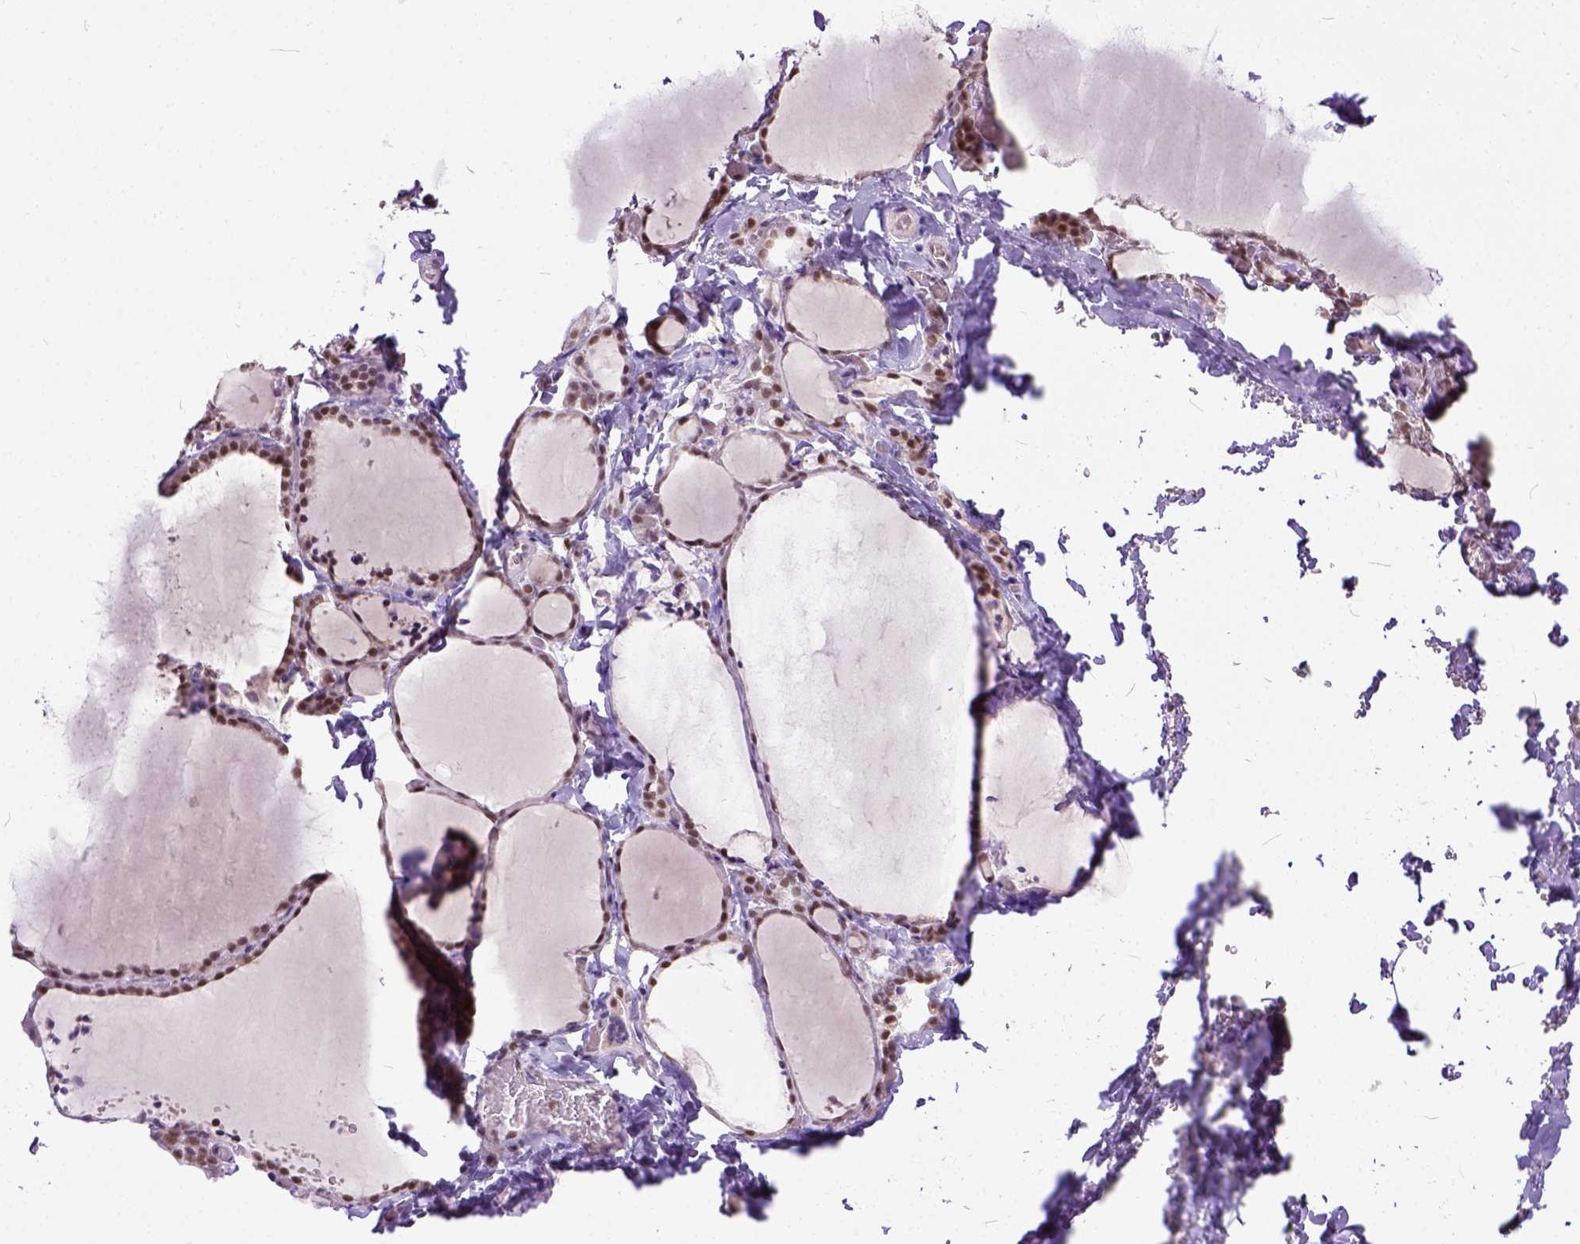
{"staining": {"intensity": "moderate", "quantity": ">75%", "location": "nuclear"}, "tissue": "thyroid gland", "cell_type": "Glandular cells", "image_type": "normal", "snomed": [{"axis": "morphology", "description": "Normal tissue, NOS"}, {"axis": "topography", "description": "Thyroid gland"}], "caption": "Thyroid gland stained with DAB immunohistochemistry demonstrates medium levels of moderate nuclear expression in about >75% of glandular cells. The staining is performed using DAB (3,3'-diaminobenzidine) brown chromogen to label protein expression. The nuclei are counter-stained blue using hematoxylin.", "gene": "ERCC1", "patient": {"sex": "female", "age": 22}}